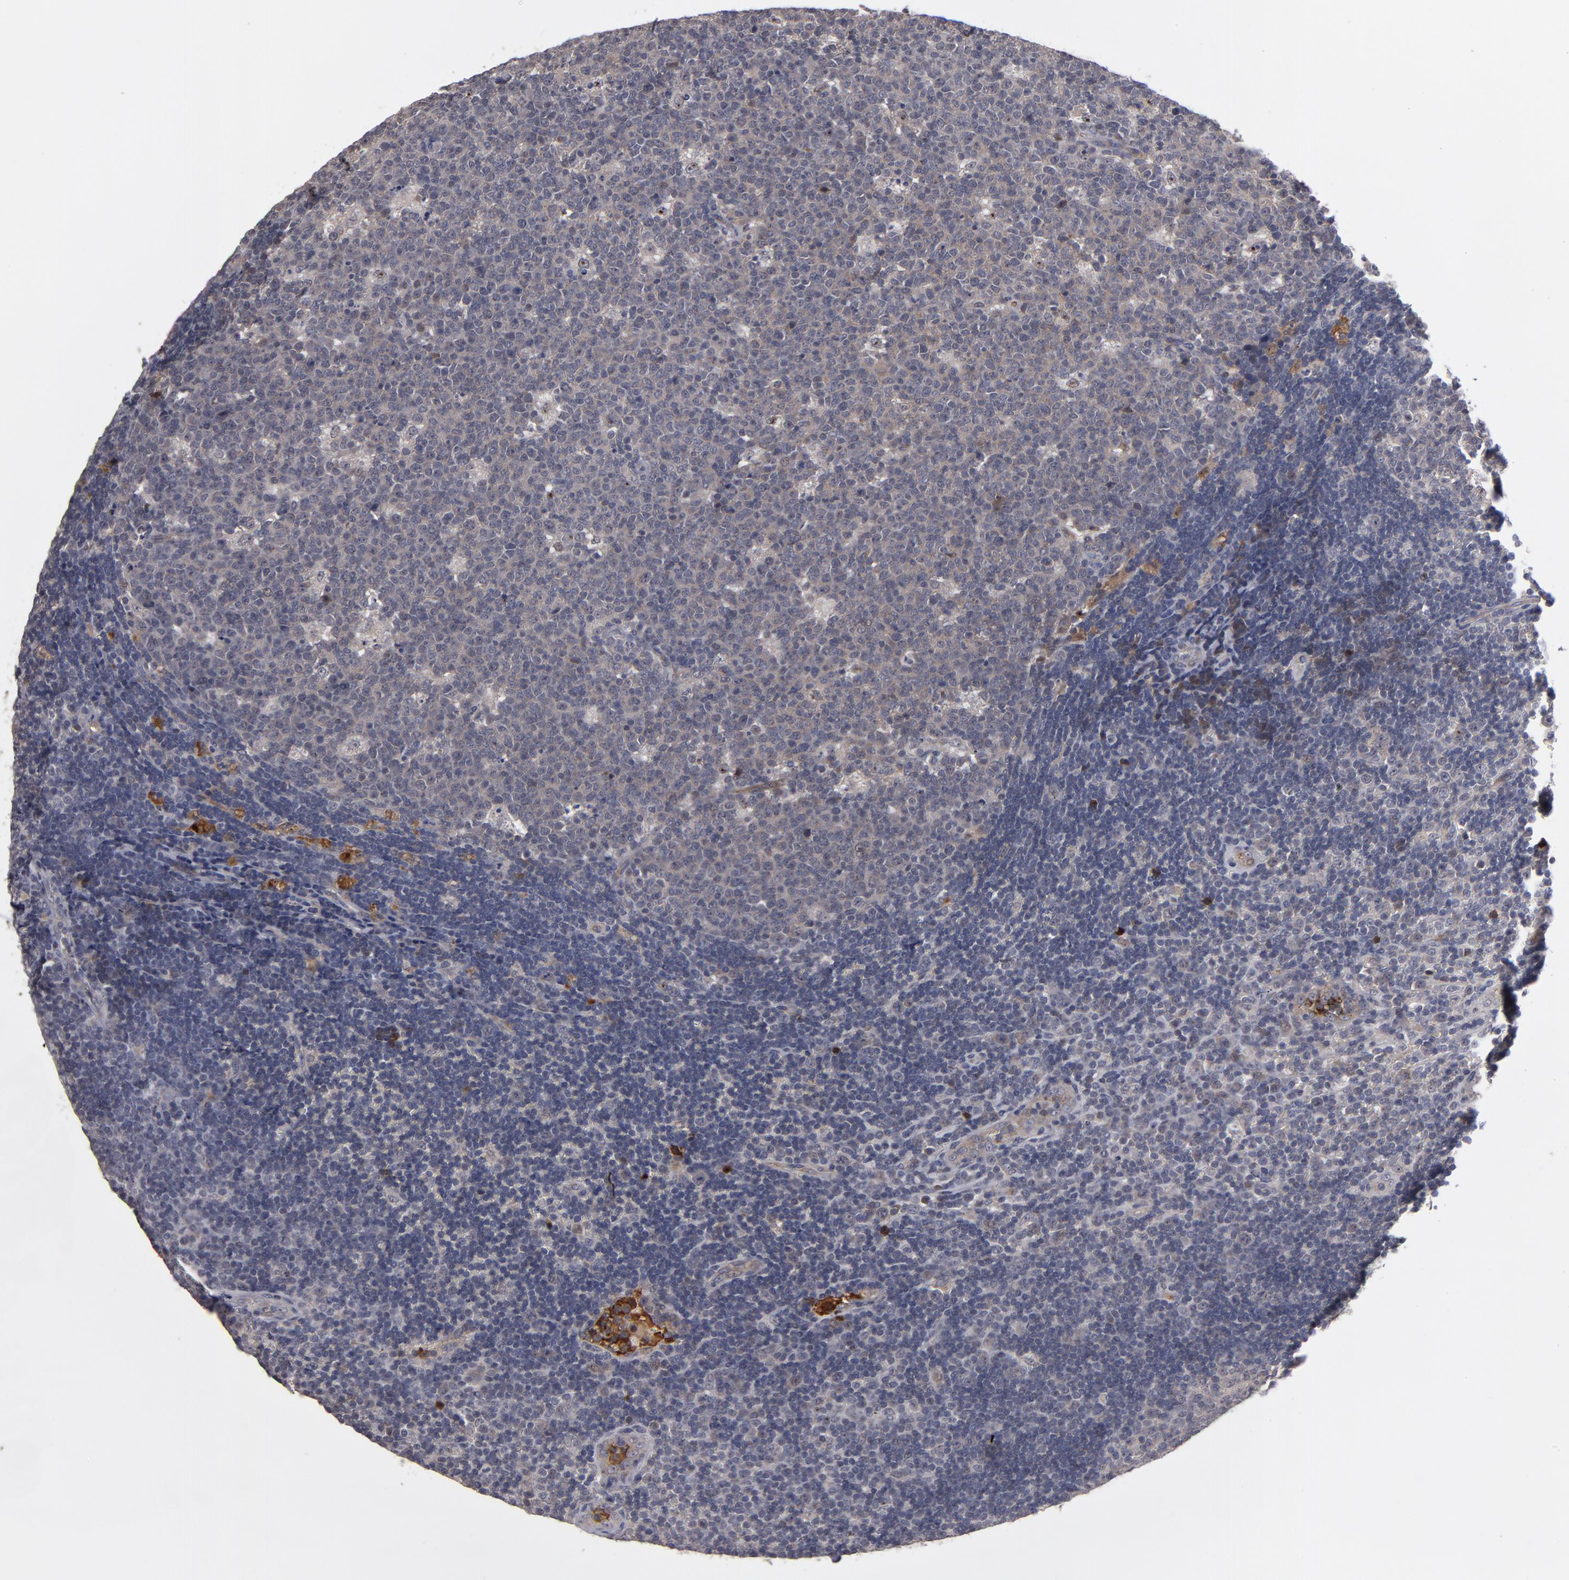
{"staining": {"intensity": "negative", "quantity": "none", "location": "none"}, "tissue": "lymph node", "cell_type": "Germinal center cells", "image_type": "normal", "snomed": [{"axis": "morphology", "description": "Normal tissue, NOS"}, {"axis": "morphology", "description": "Inflammation, NOS"}, {"axis": "topography", "description": "Lymph node"}, {"axis": "topography", "description": "Salivary gland"}], "caption": "This is an immunohistochemistry (IHC) histopathology image of unremarkable lymph node. There is no expression in germinal center cells.", "gene": "EXD2", "patient": {"sex": "male", "age": 3}}